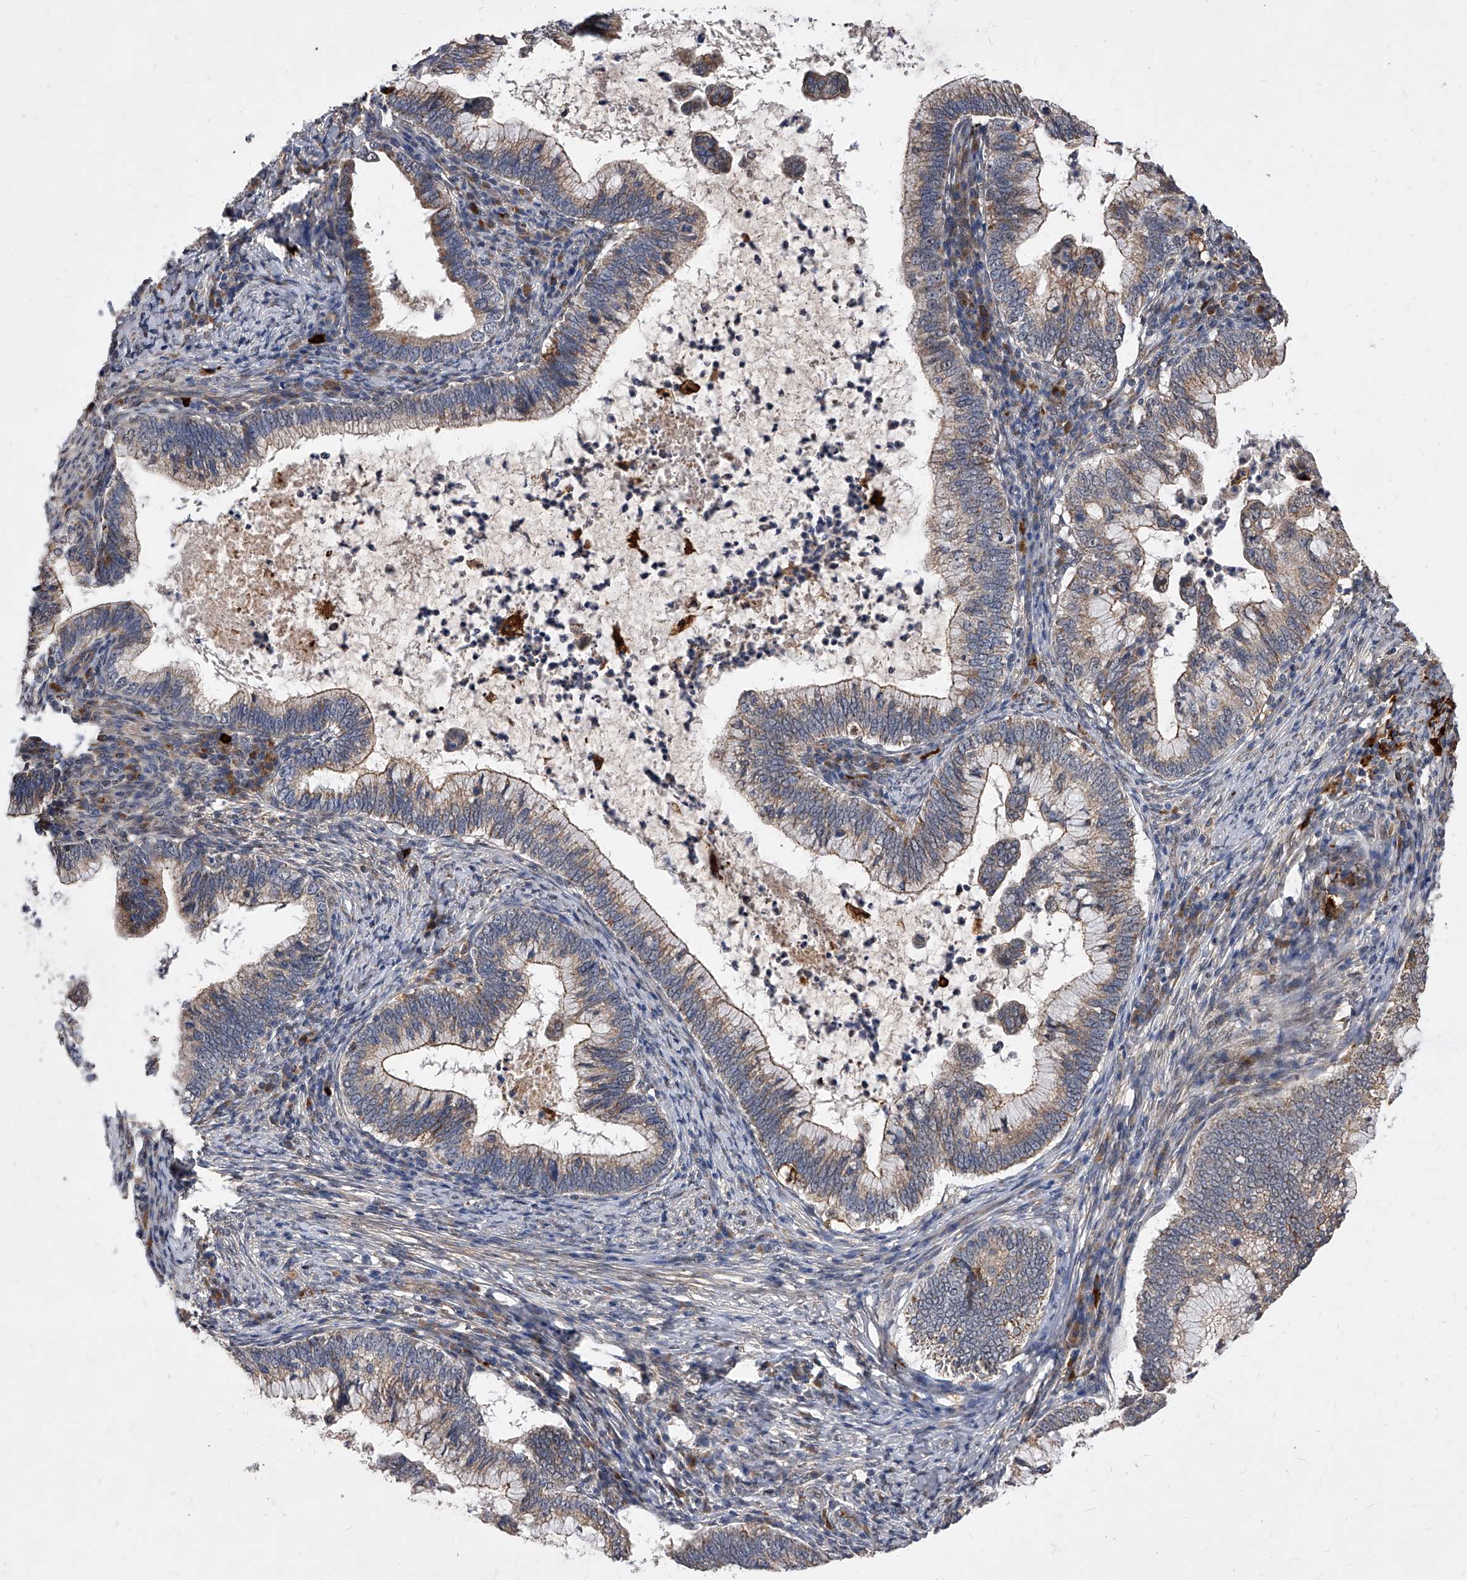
{"staining": {"intensity": "moderate", "quantity": ">75%", "location": "cytoplasmic/membranous"}, "tissue": "cervical cancer", "cell_type": "Tumor cells", "image_type": "cancer", "snomed": [{"axis": "morphology", "description": "Adenocarcinoma, NOS"}, {"axis": "topography", "description": "Cervix"}], "caption": "DAB immunohistochemical staining of cervical adenocarcinoma displays moderate cytoplasmic/membranous protein positivity in about >75% of tumor cells.", "gene": "SOBP", "patient": {"sex": "female", "age": 36}}